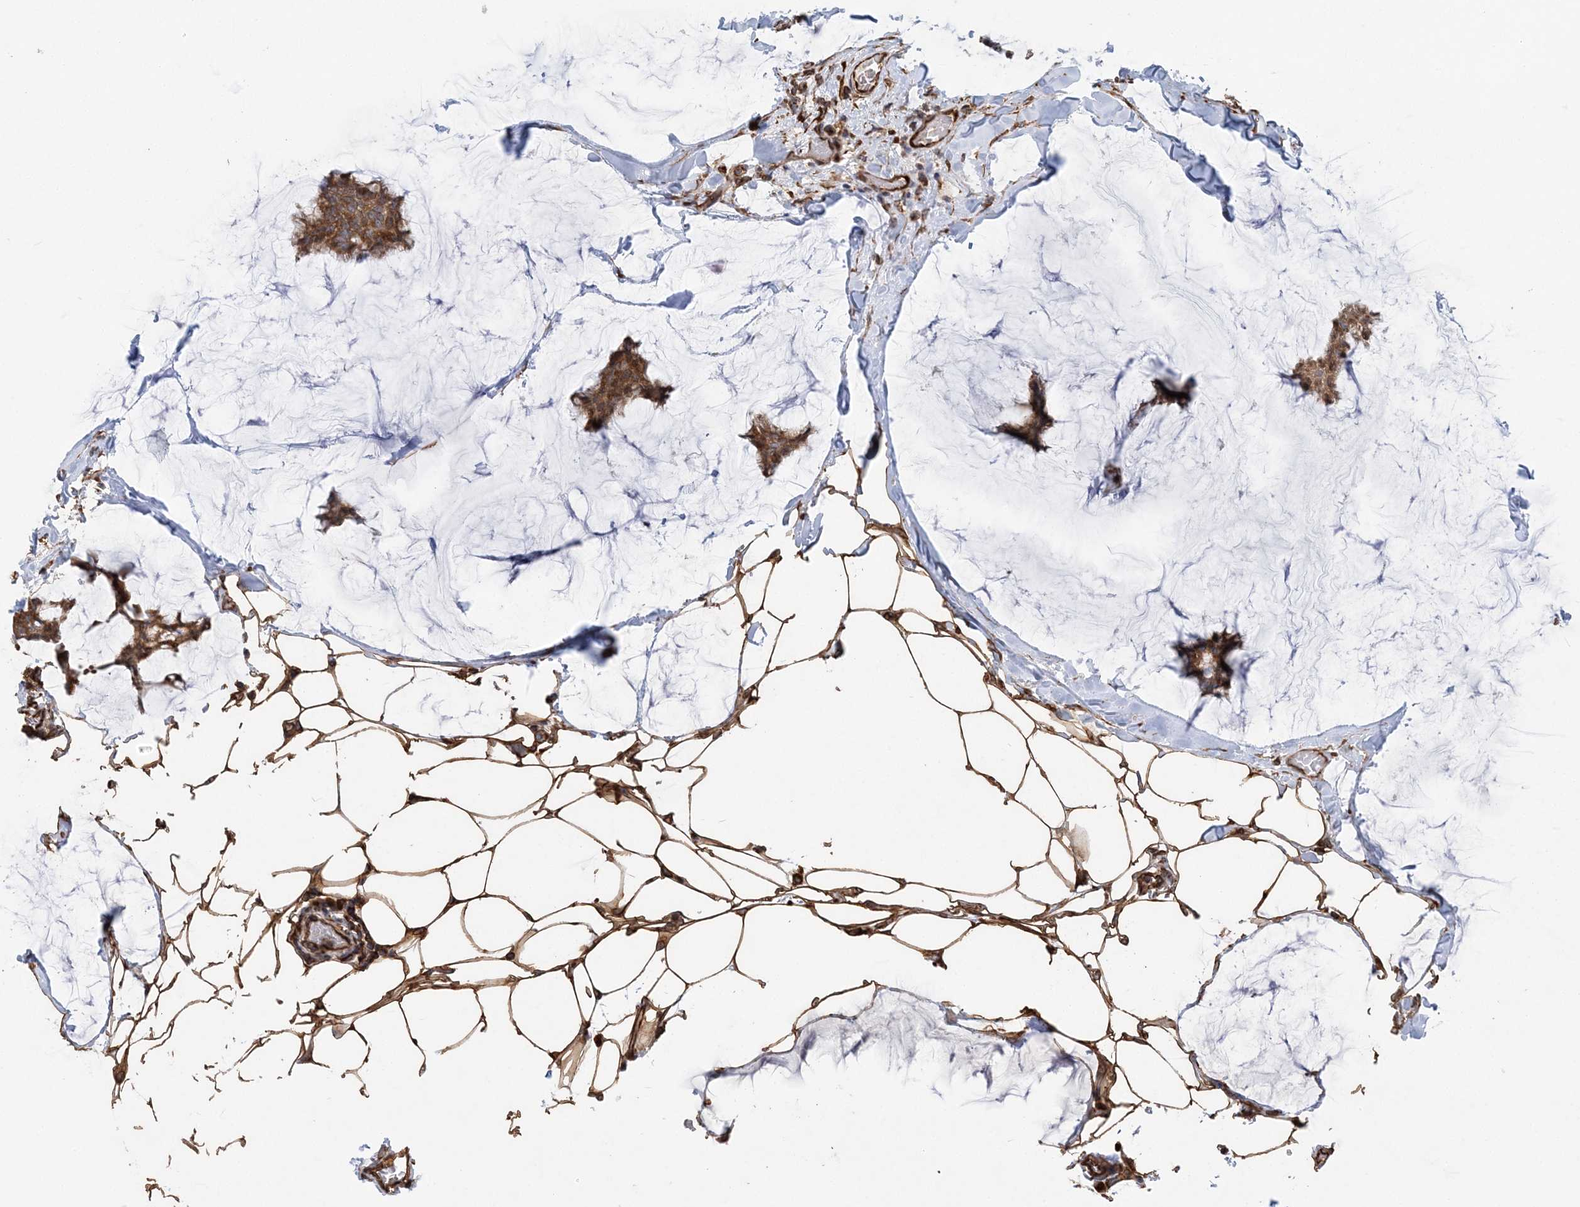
{"staining": {"intensity": "moderate", "quantity": ">75%", "location": "cytoplasmic/membranous"}, "tissue": "breast cancer", "cell_type": "Tumor cells", "image_type": "cancer", "snomed": [{"axis": "morphology", "description": "Duct carcinoma"}, {"axis": "topography", "description": "Breast"}], "caption": "IHC photomicrograph of human intraductal carcinoma (breast) stained for a protein (brown), which exhibits medium levels of moderate cytoplasmic/membranous staining in approximately >75% of tumor cells.", "gene": "FAM114A2", "patient": {"sex": "female", "age": 93}}